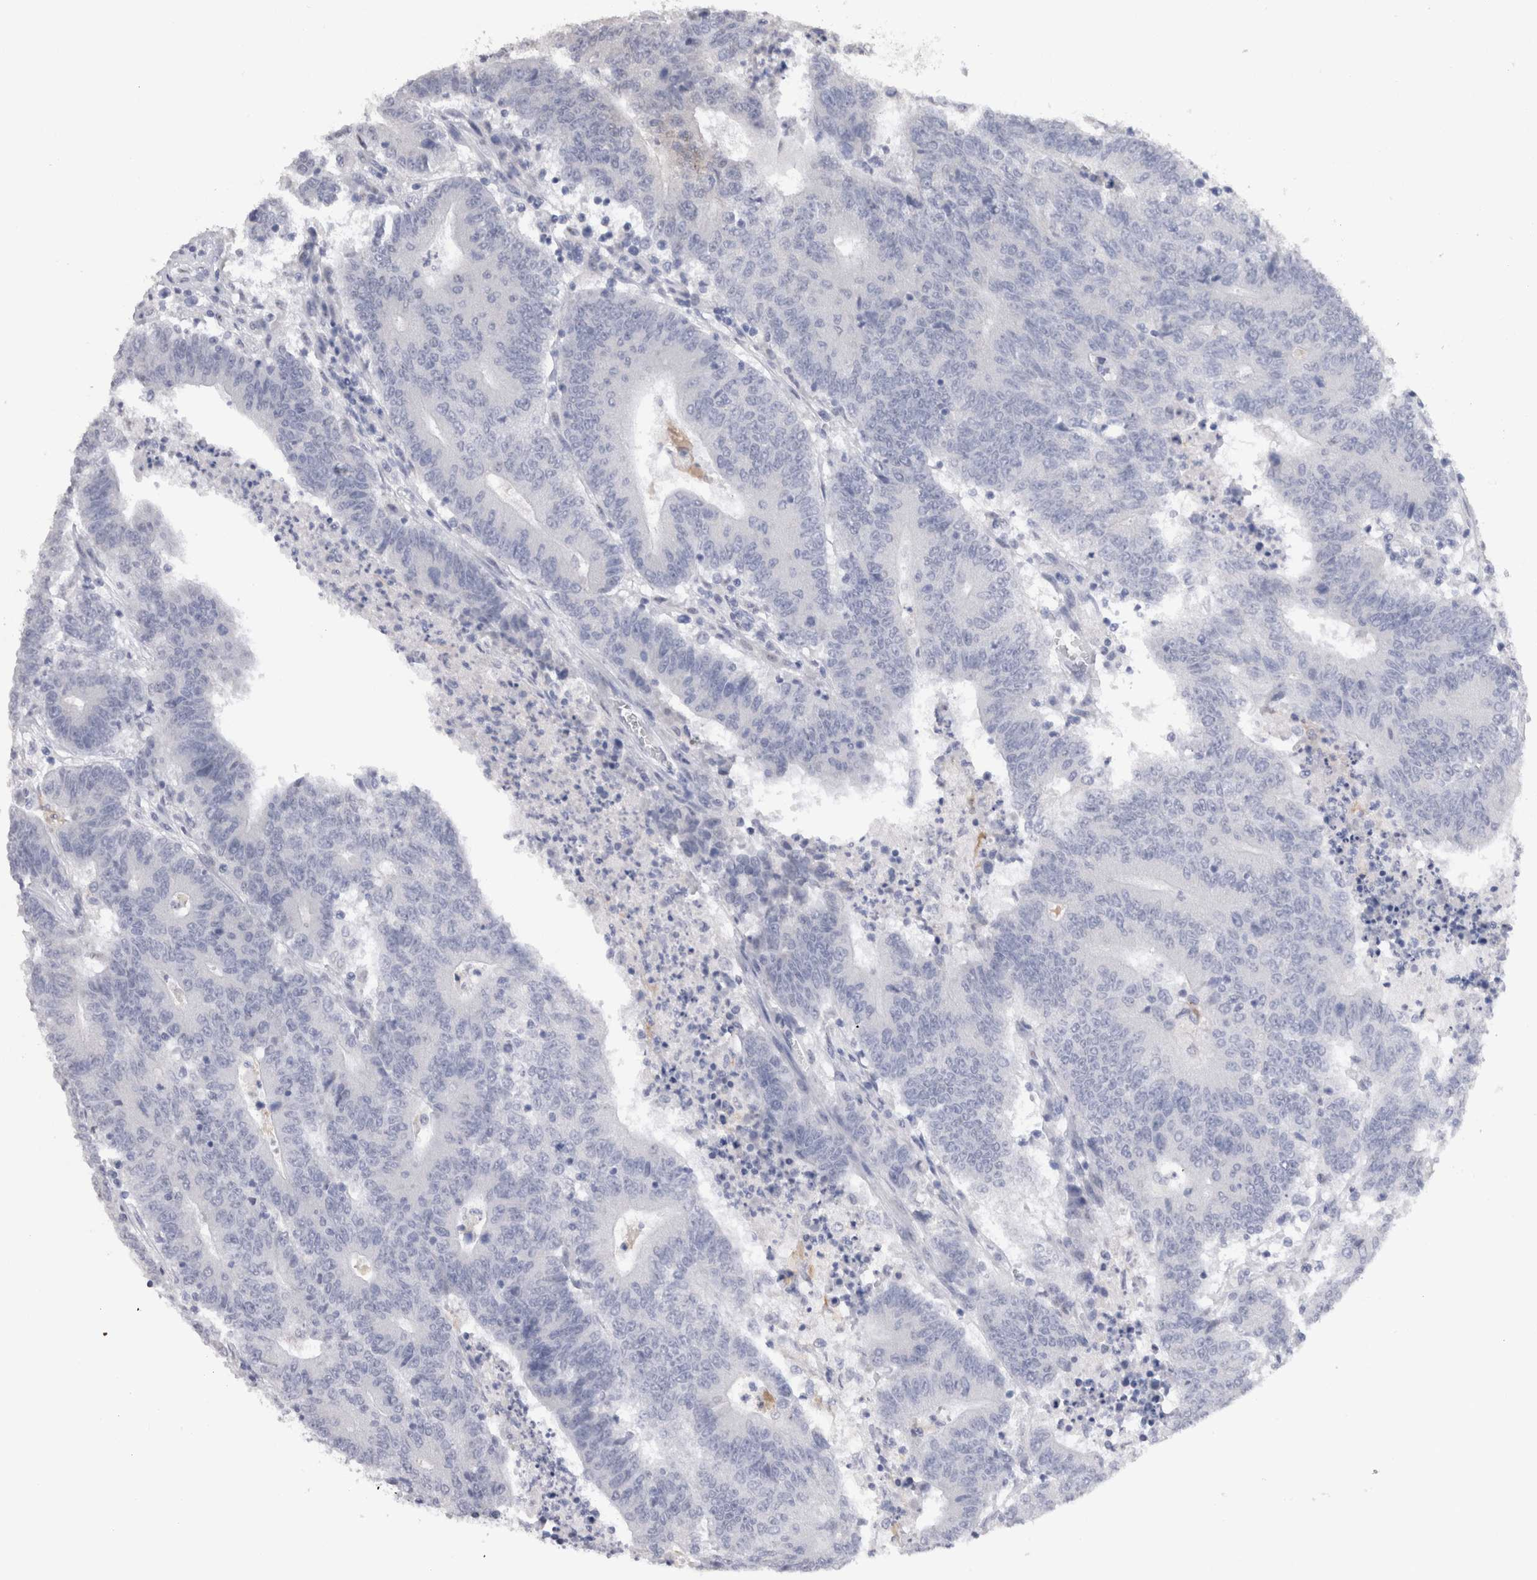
{"staining": {"intensity": "negative", "quantity": "none", "location": "none"}, "tissue": "colorectal cancer", "cell_type": "Tumor cells", "image_type": "cancer", "snomed": [{"axis": "morphology", "description": "Normal tissue, NOS"}, {"axis": "morphology", "description": "Adenocarcinoma, NOS"}, {"axis": "topography", "description": "Colon"}], "caption": "The IHC histopathology image has no significant expression in tumor cells of colorectal cancer tissue.", "gene": "CDH6", "patient": {"sex": "female", "age": 75}}